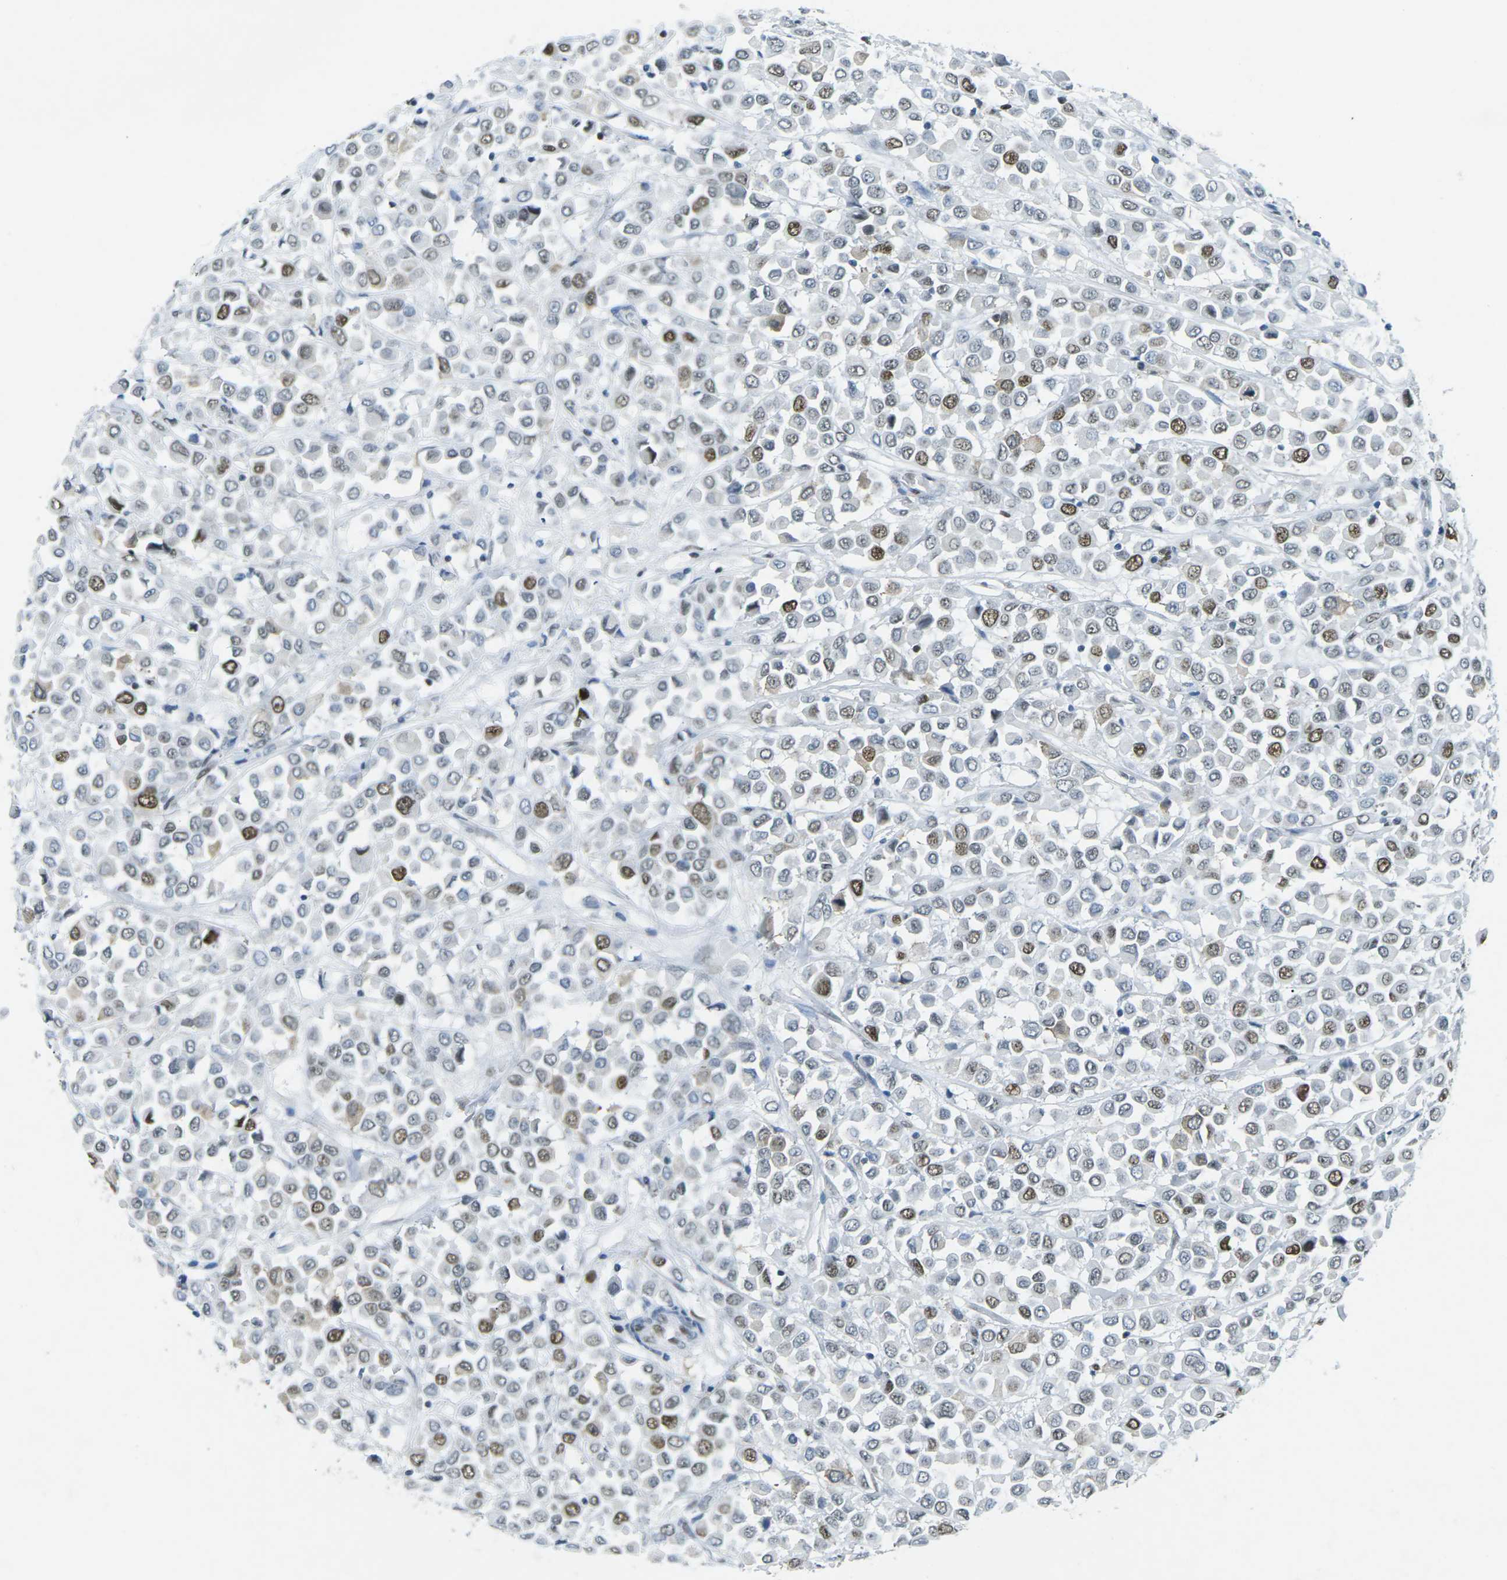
{"staining": {"intensity": "moderate", "quantity": "25%-75%", "location": "nuclear"}, "tissue": "breast cancer", "cell_type": "Tumor cells", "image_type": "cancer", "snomed": [{"axis": "morphology", "description": "Duct carcinoma"}, {"axis": "topography", "description": "Breast"}], "caption": "Immunohistochemistry photomicrograph of invasive ductal carcinoma (breast) stained for a protein (brown), which demonstrates medium levels of moderate nuclear staining in approximately 25%-75% of tumor cells.", "gene": "RB1", "patient": {"sex": "female", "age": 61}}